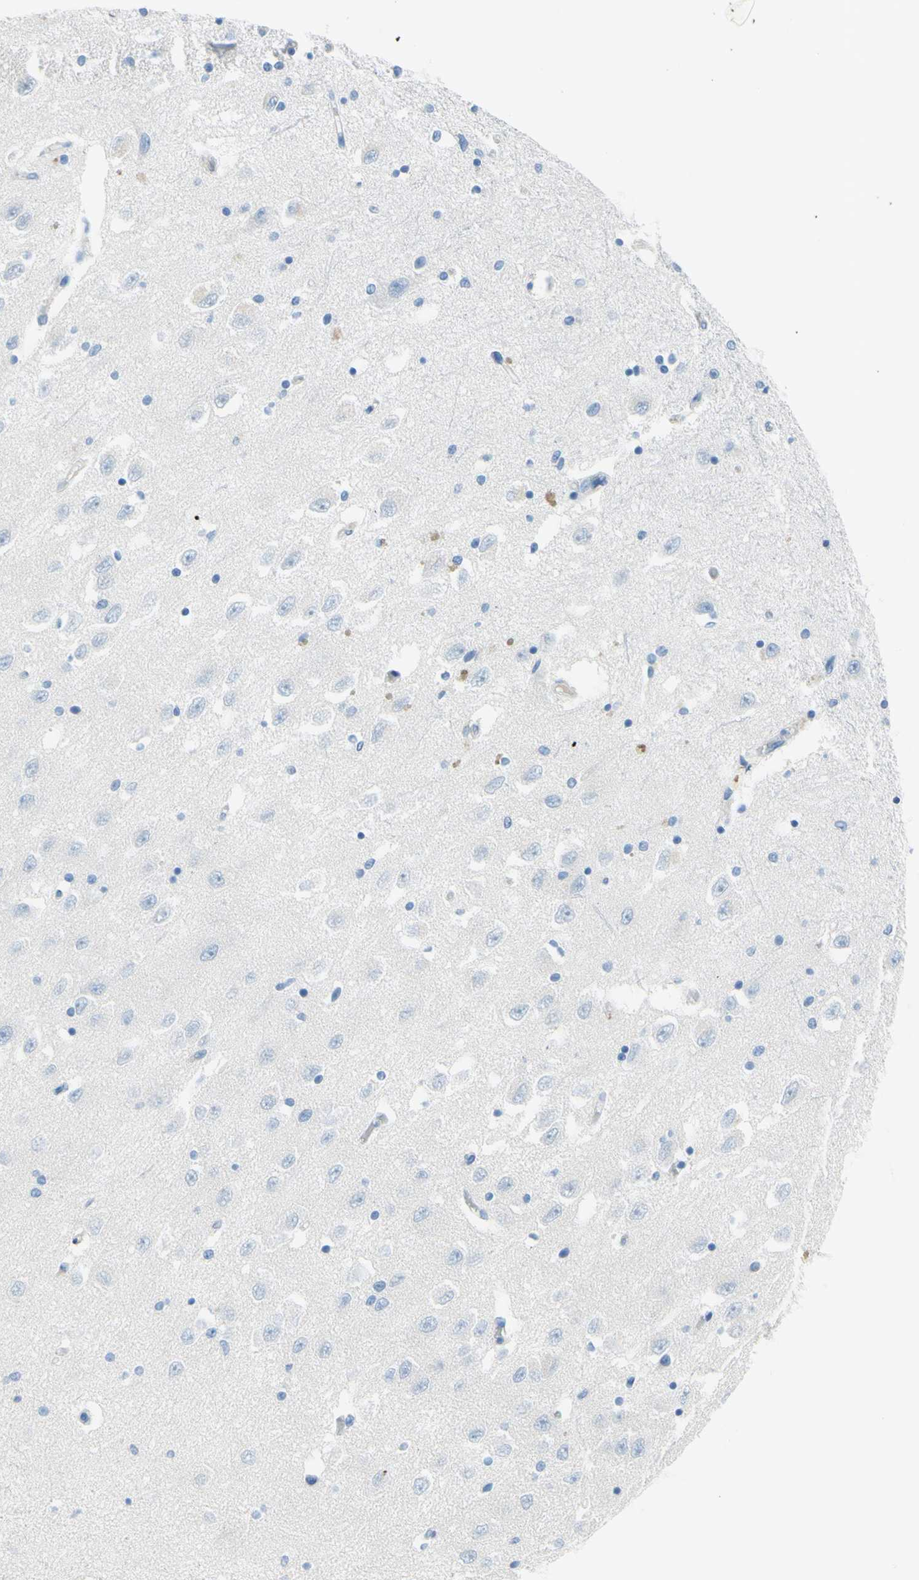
{"staining": {"intensity": "negative", "quantity": "none", "location": "none"}, "tissue": "hippocampus", "cell_type": "Glial cells", "image_type": "normal", "snomed": [{"axis": "morphology", "description": "Normal tissue, NOS"}, {"axis": "topography", "description": "Hippocampus"}], "caption": "Glial cells are negative for protein expression in normal human hippocampus.", "gene": "DCT", "patient": {"sex": "female", "age": 54}}